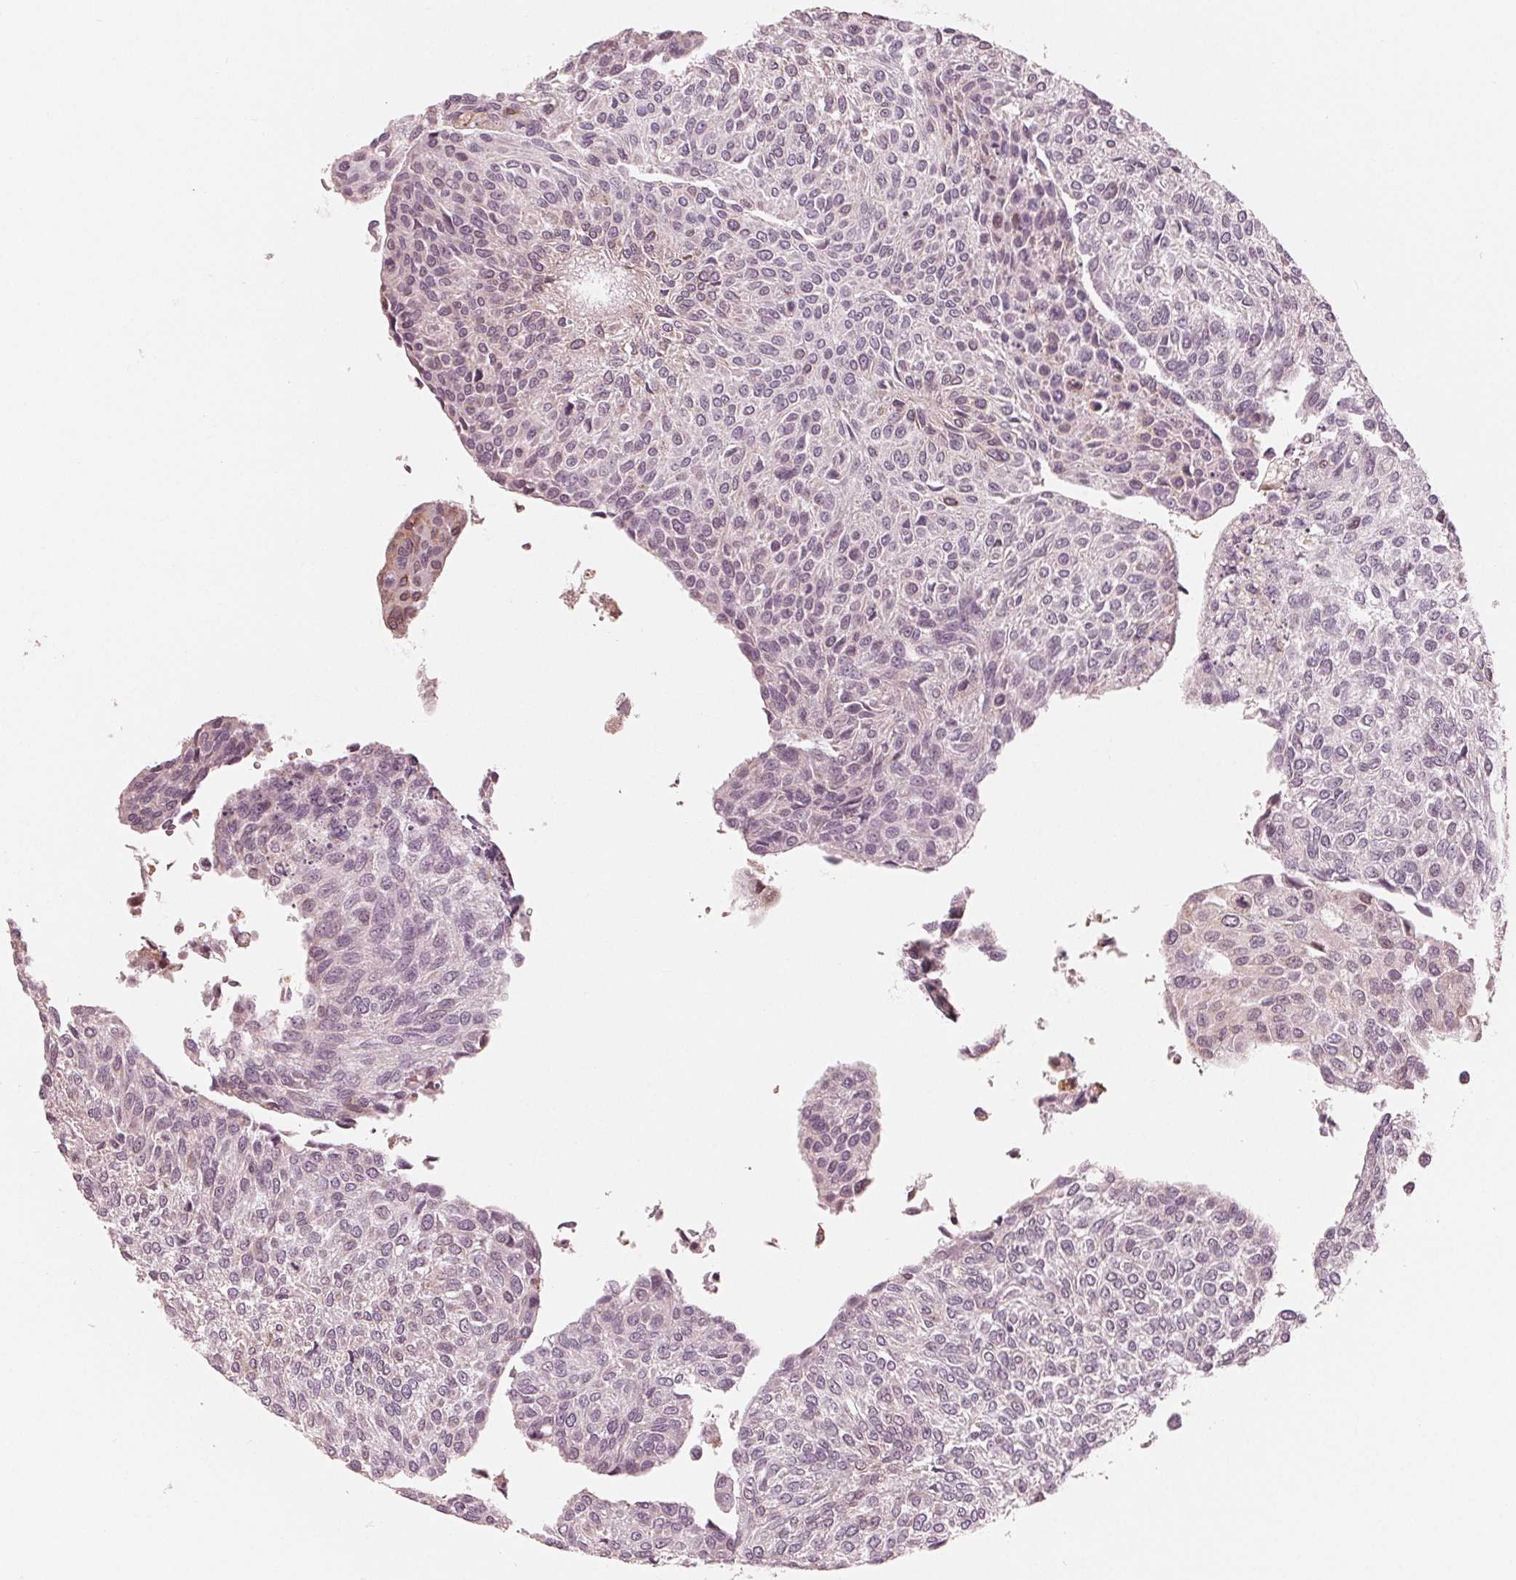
{"staining": {"intensity": "moderate", "quantity": "<25%", "location": "cytoplasmic/membranous"}, "tissue": "urothelial cancer", "cell_type": "Tumor cells", "image_type": "cancer", "snomed": [{"axis": "morphology", "description": "Urothelial carcinoma, NOS"}, {"axis": "topography", "description": "Urinary bladder"}], "caption": "Immunohistochemistry of urothelial cancer shows low levels of moderate cytoplasmic/membranous expression in about <25% of tumor cells. (DAB (3,3'-diaminobenzidine) IHC, brown staining for protein, blue staining for nuclei).", "gene": "IKBIP", "patient": {"sex": "male", "age": 55}}